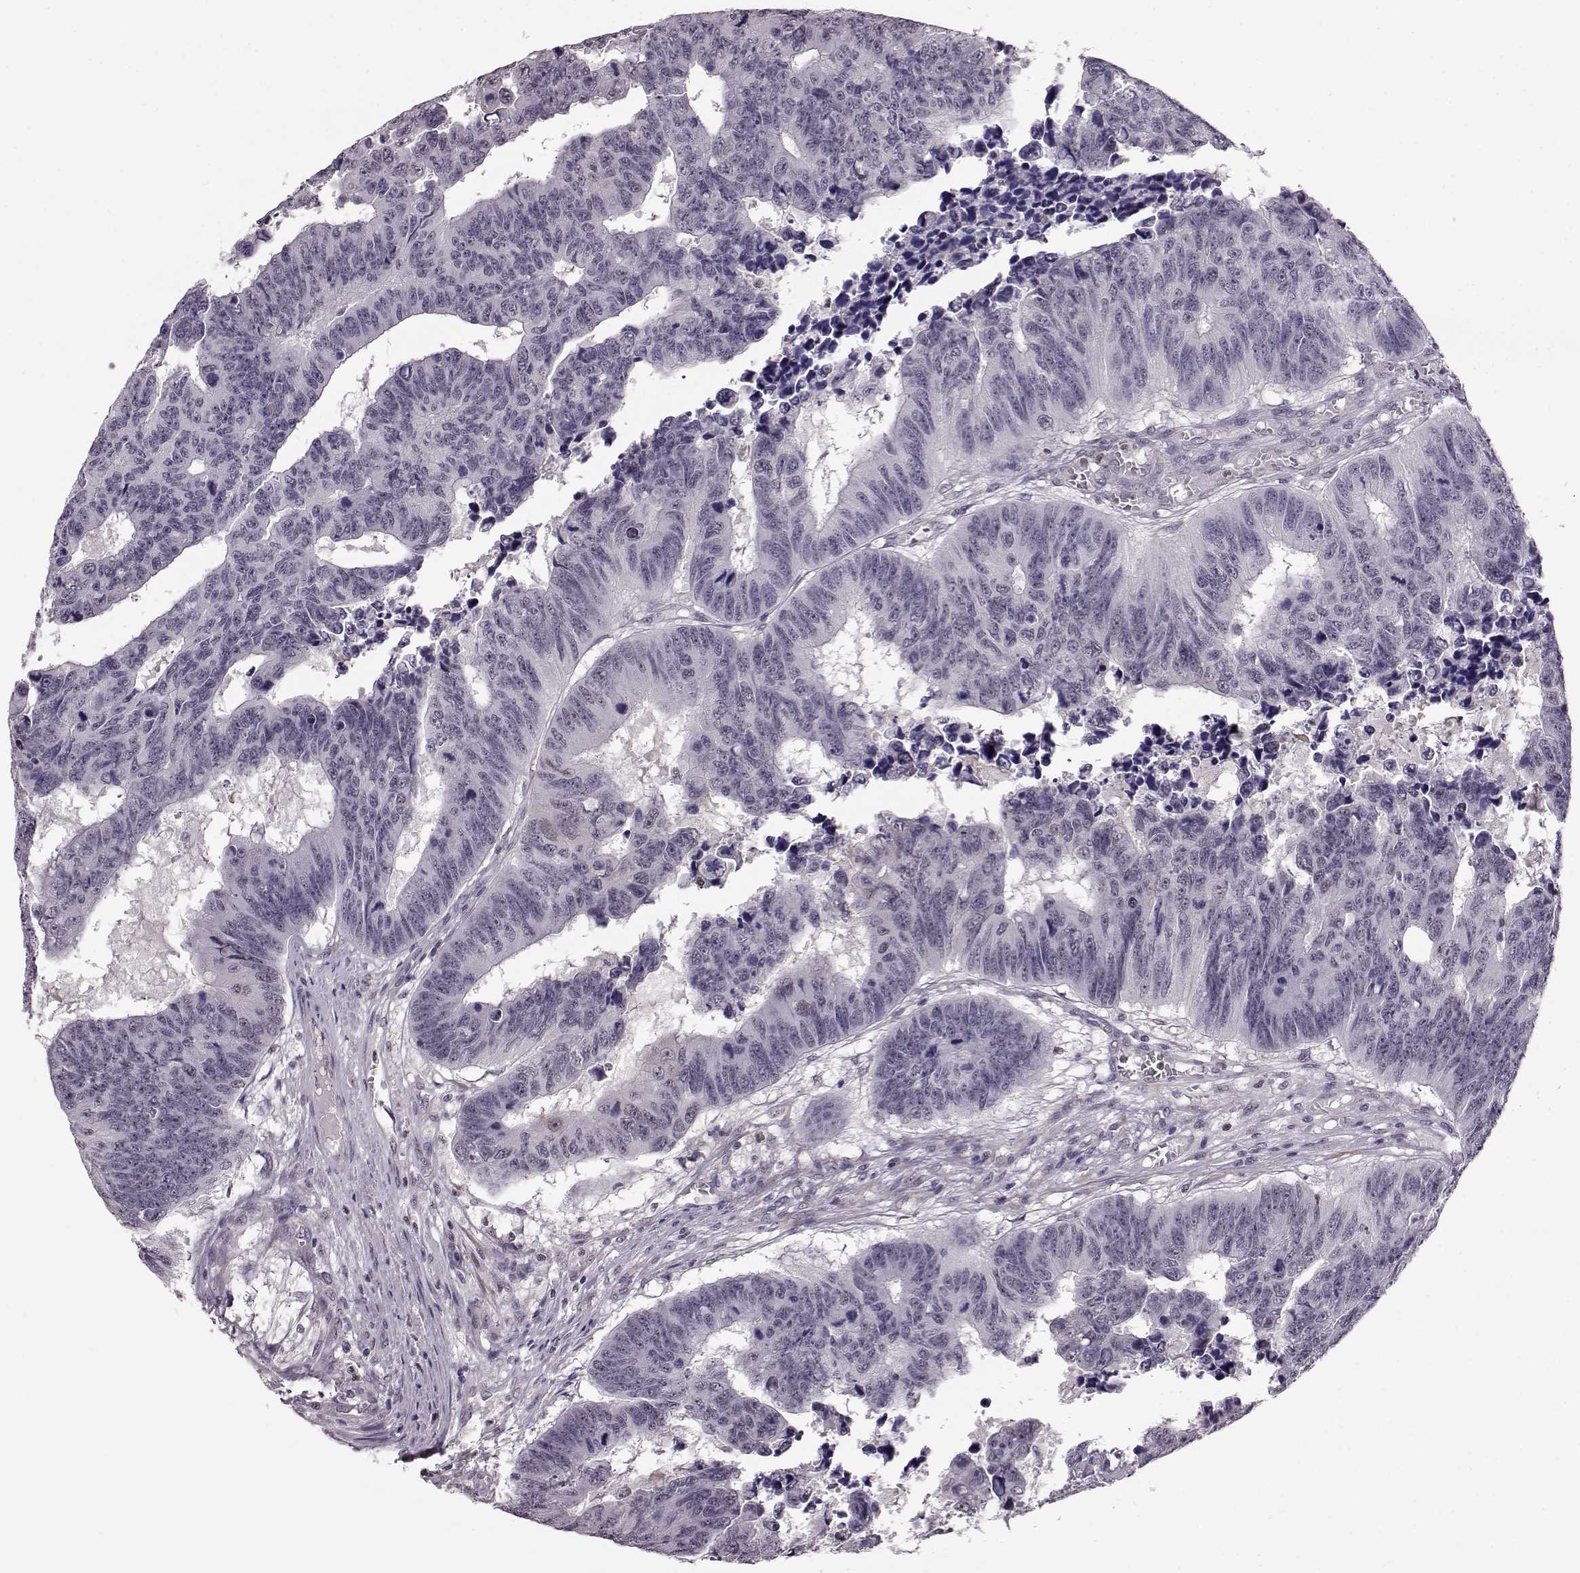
{"staining": {"intensity": "negative", "quantity": "none", "location": "none"}, "tissue": "colorectal cancer", "cell_type": "Tumor cells", "image_type": "cancer", "snomed": [{"axis": "morphology", "description": "Adenocarcinoma, NOS"}, {"axis": "topography", "description": "Appendix"}, {"axis": "topography", "description": "Colon"}, {"axis": "topography", "description": "Cecum"}, {"axis": "topography", "description": "Colon asc"}], "caption": "Immunohistochemical staining of human colorectal cancer displays no significant expression in tumor cells. (Brightfield microscopy of DAB immunohistochemistry at high magnification).", "gene": "KLF6", "patient": {"sex": "female", "age": 85}}